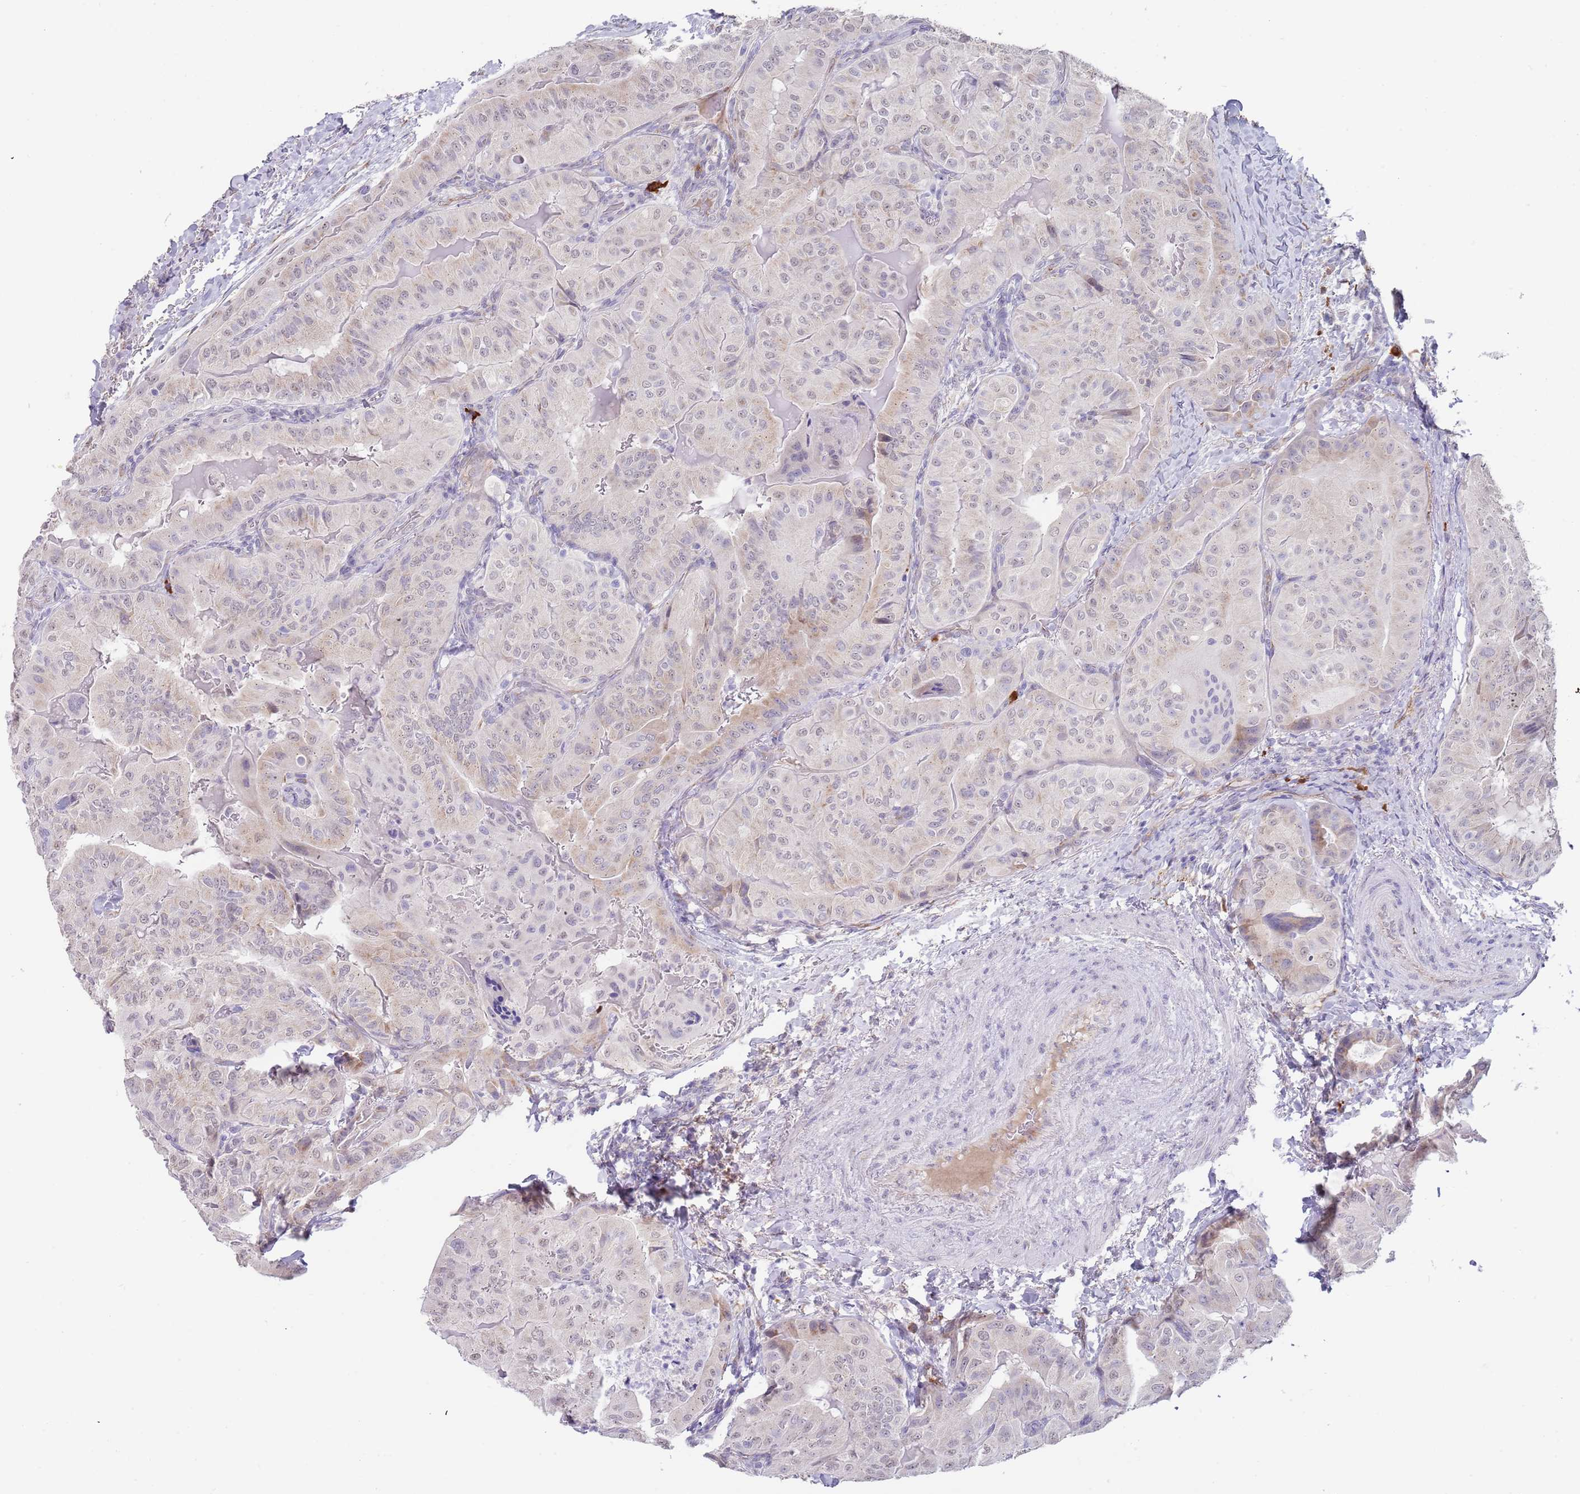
{"staining": {"intensity": "negative", "quantity": "none", "location": "none"}, "tissue": "thyroid cancer", "cell_type": "Tumor cells", "image_type": "cancer", "snomed": [{"axis": "morphology", "description": "Papillary adenocarcinoma, NOS"}, {"axis": "topography", "description": "Thyroid gland"}], "caption": "A photomicrograph of thyroid papillary adenocarcinoma stained for a protein demonstrates no brown staining in tumor cells.", "gene": "TNRC6C", "patient": {"sex": "female", "age": 68}}